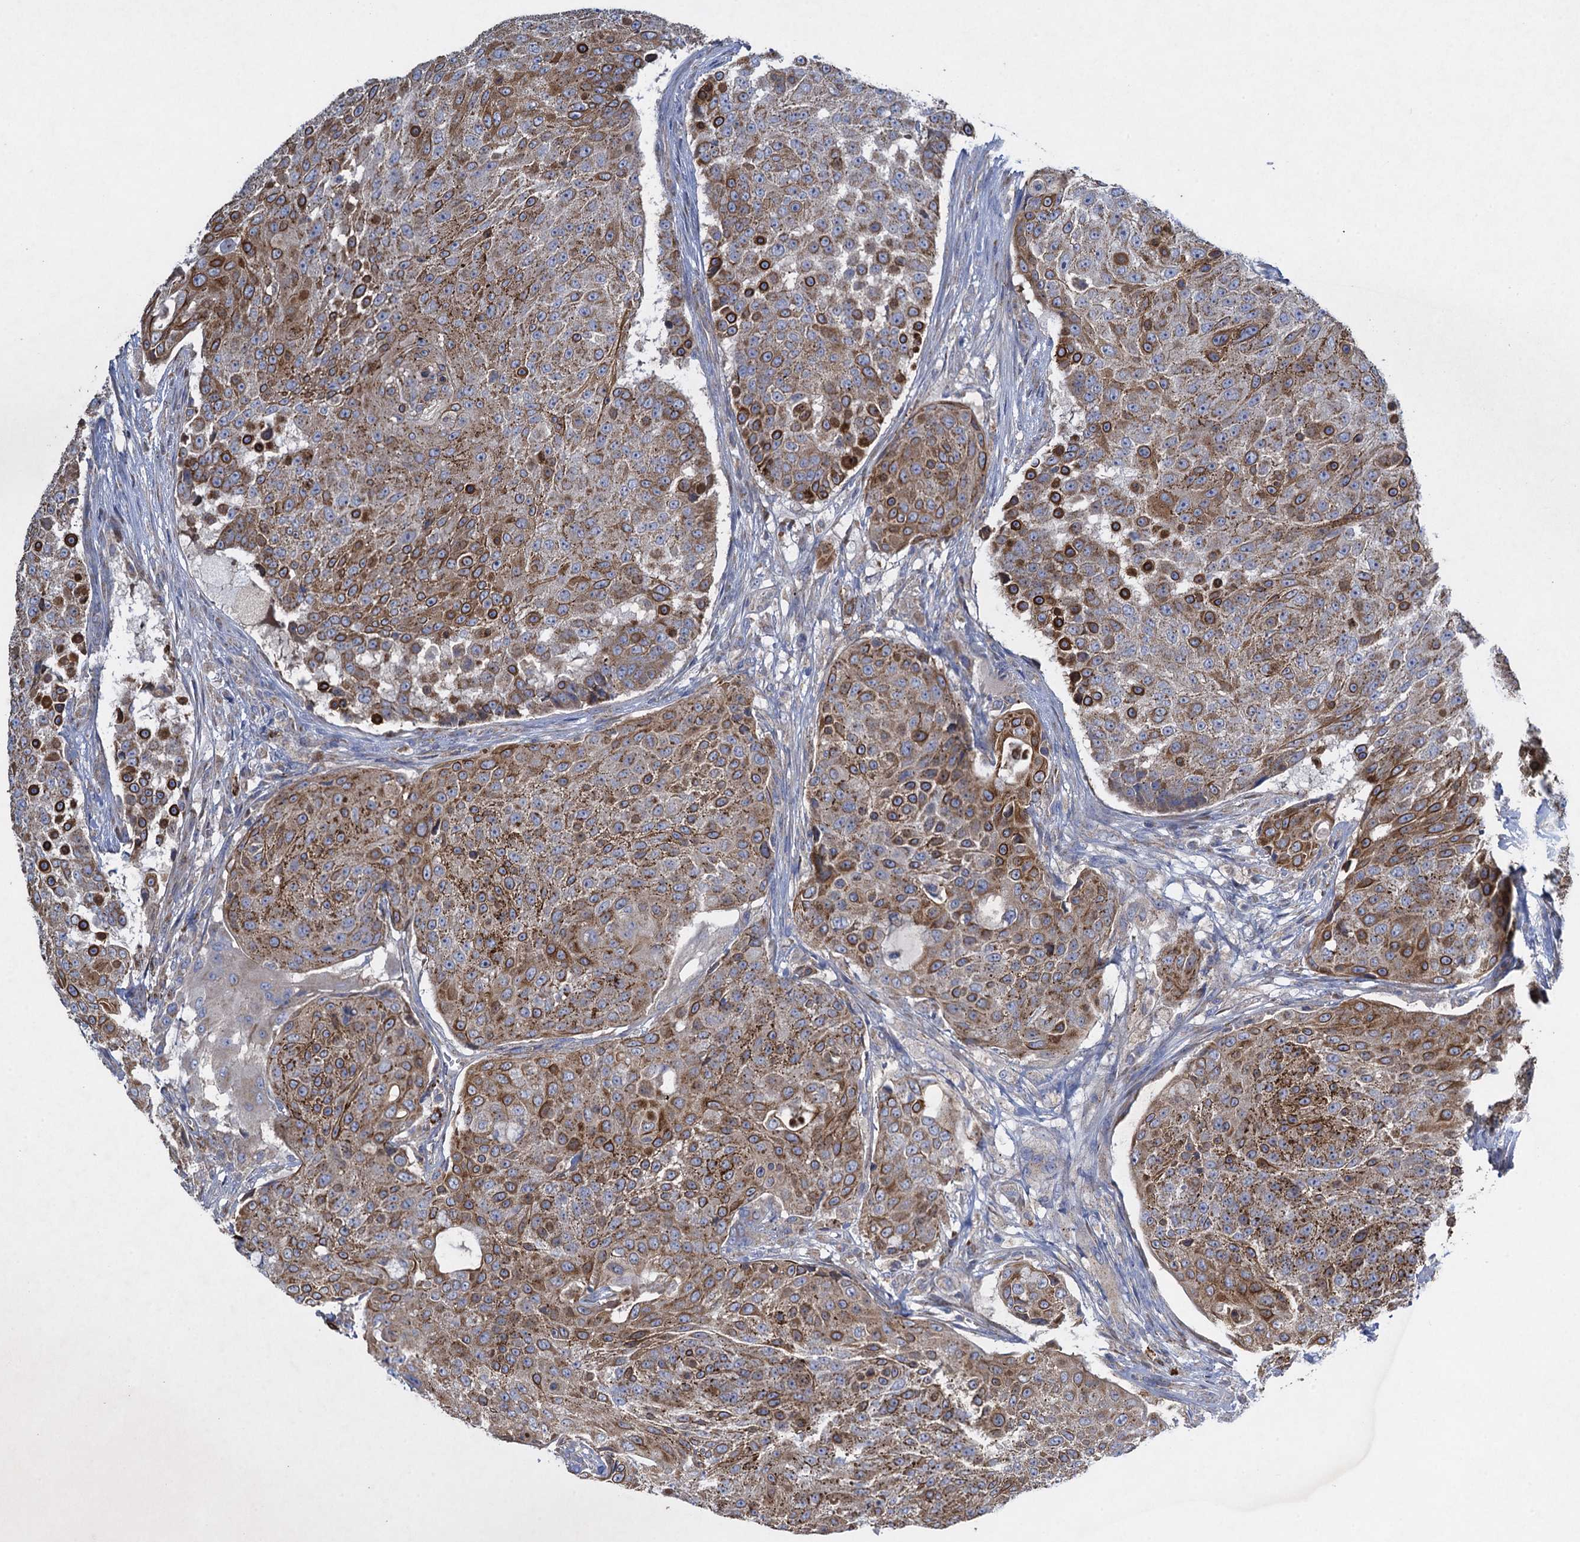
{"staining": {"intensity": "moderate", "quantity": ">75%", "location": "cytoplasmic/membranous"}, "tissue": "urothelial cancer", "cell_type": "Tumor cells", "image_type": "cancer", "snomed": [{"axis": "morphology", "description": "Urothelial carcinoma, High grade"}, {"axis": "topography", "description": "Urinary bladder"}], "caption": "Approximately >75% of tumor cells in human urothelial cancer display moderate cytoplasmic/membranous protein expression as visualized by brown immunohistochemical staining.", "gene": "TXNDC11", "patient": {"sex": "female", "age": 63}}